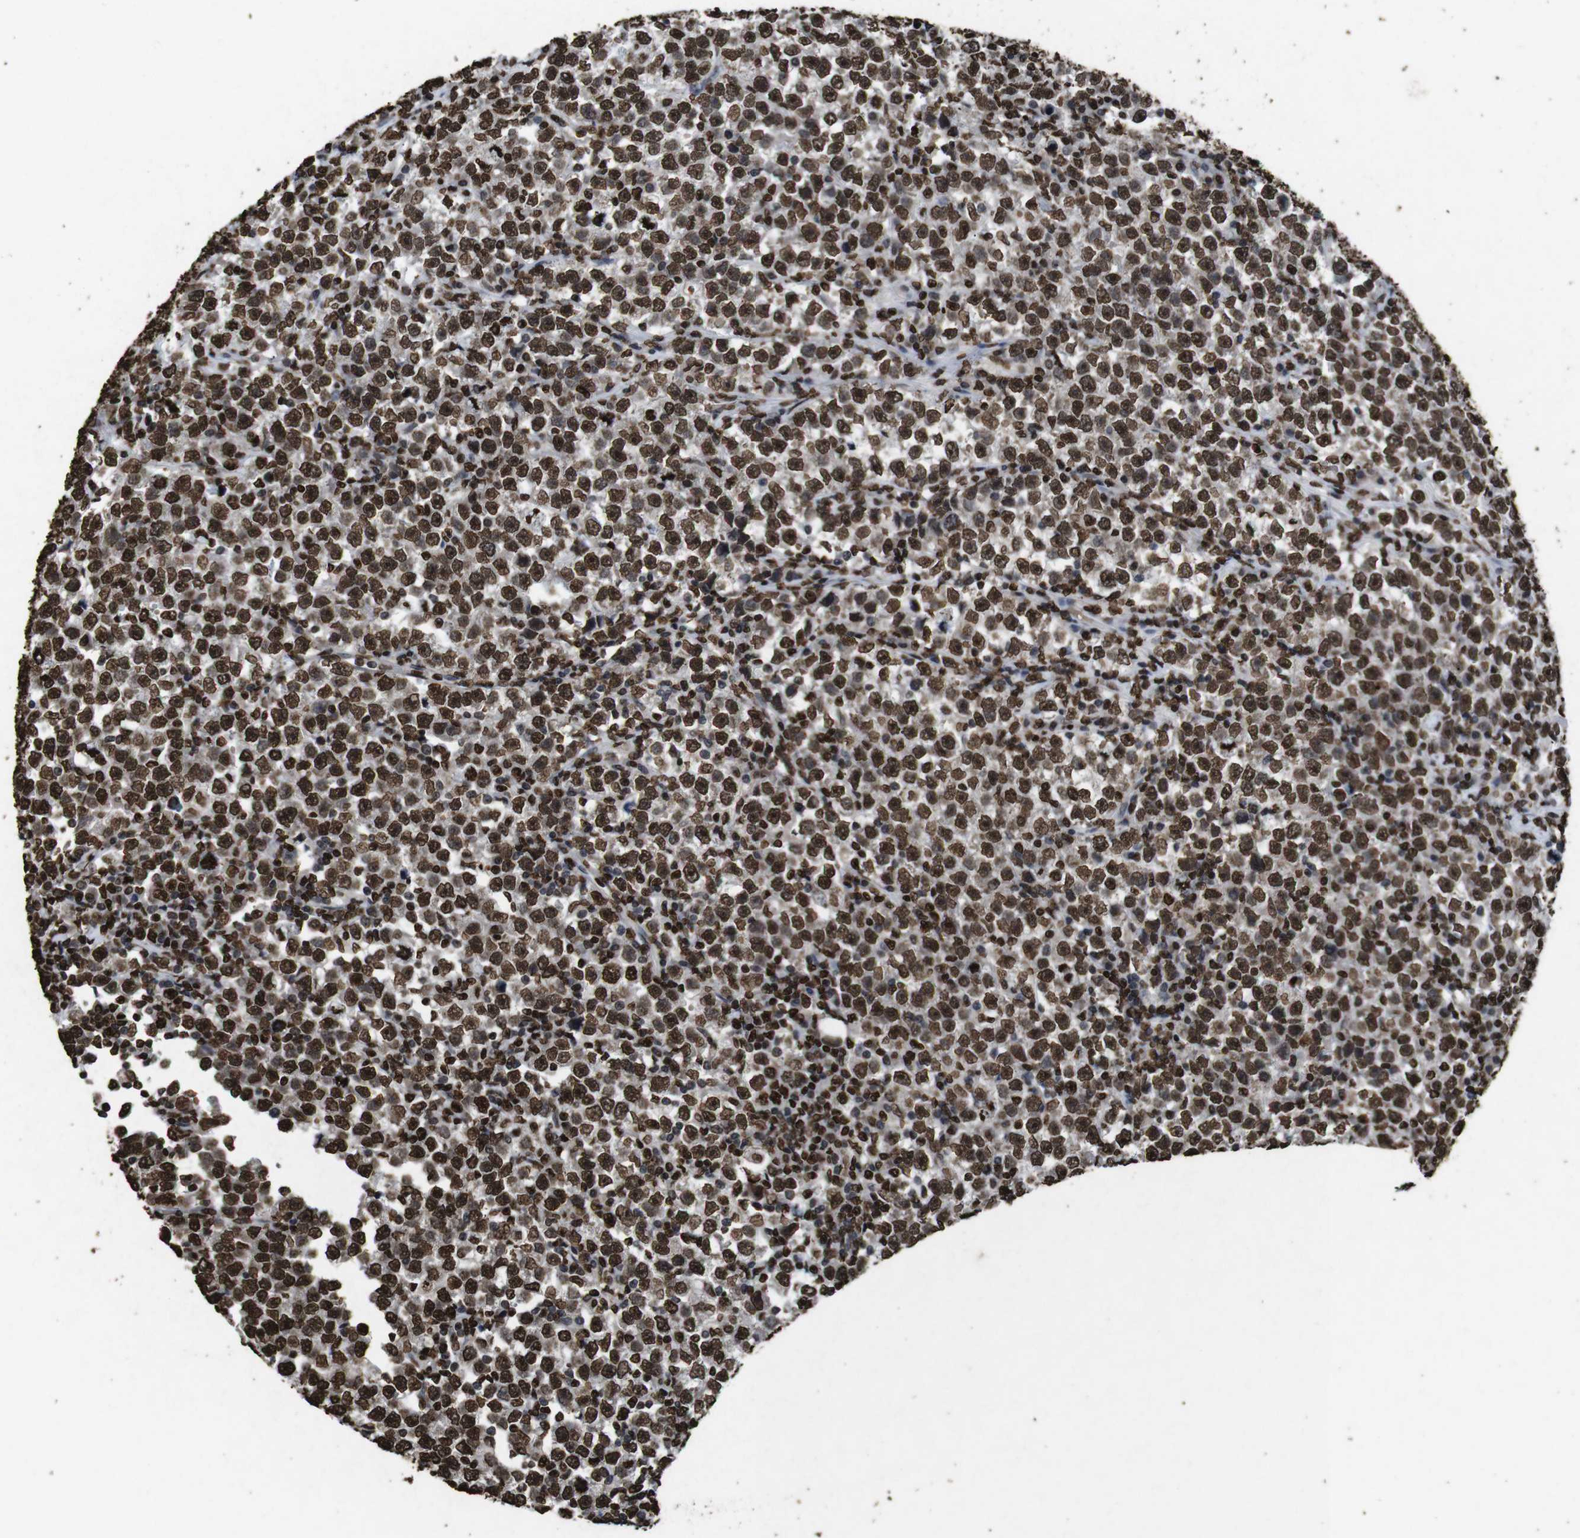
{"staining": {"intensity": "strong", "quantity": ">75%", "location": "nuclear"}, "tissue": "testis cancer", "cell_type": "Tumor cells", "image_type": "cancer", "snomed": [{"axis": "morphology", "description": "Seminoma, NOS"}, {"axis": "topography", "description": "Testis"}], "caption": "Strong nuclear protein staining is present in about >75% of tumor cells in testis cancer (seminoma). Nuclei are stained in blue.", "gene": "MDM2", "patient": {"sex": "male", "age": 43}}